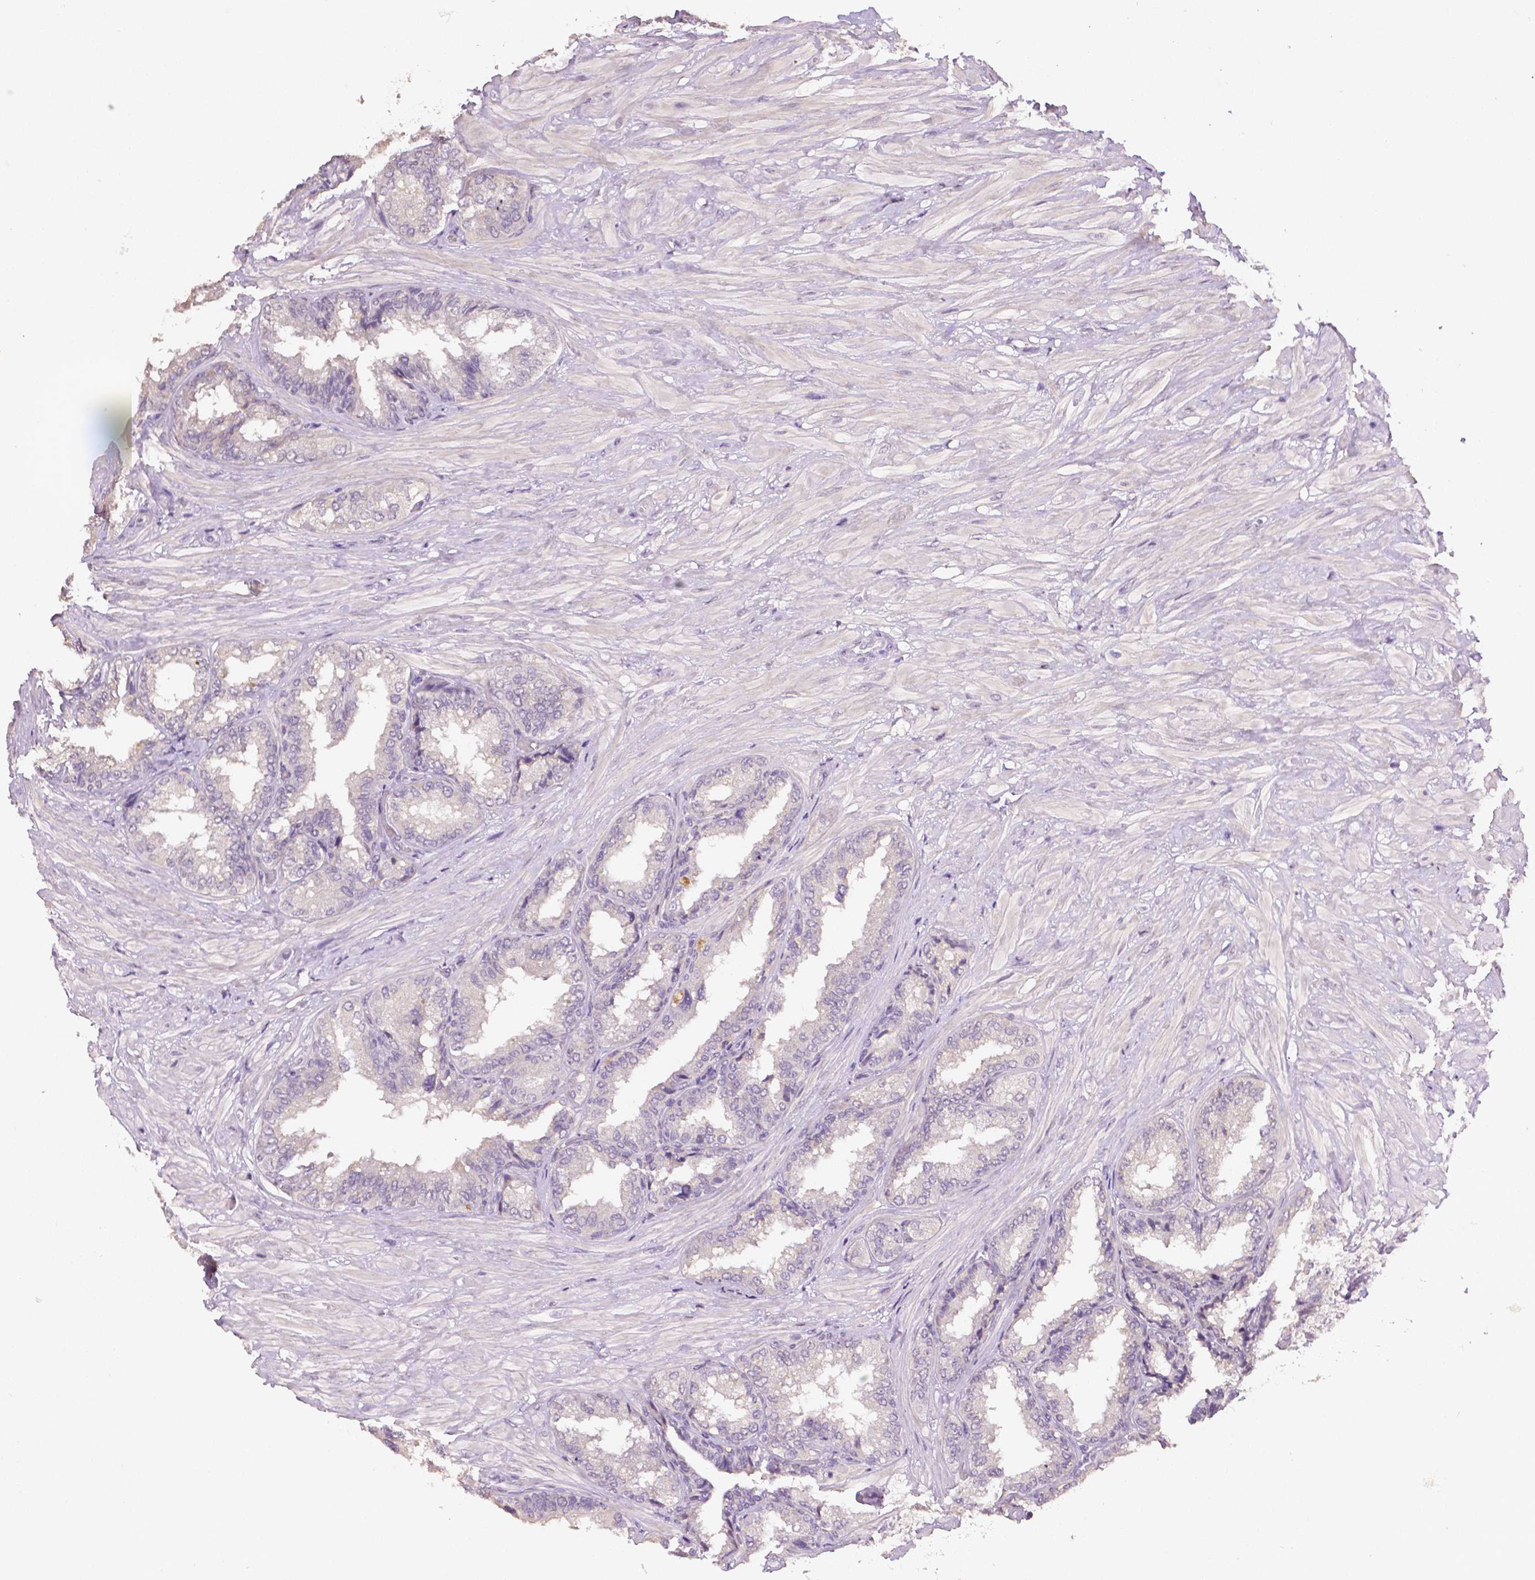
{"staining": {"intensity": "negative", "quantity": "none", "location": "none"}, "tissue": "seminal vesicle", "cell_type": "Glandular cells", "image_type": "normal", "snomed": [{"axis": "morphology", "description": "Normal tissue, NOS"}, {"axis": "topography", "description": "Seminal veicle"}], "caption": "DAB (3,3'-diaminobenzidine) immunohistochemical staining of benign seminal vesicle displays no significant staining in glandular cells.", "gene": "TGM1", "patient": {"sex": "male", "age": 68}}